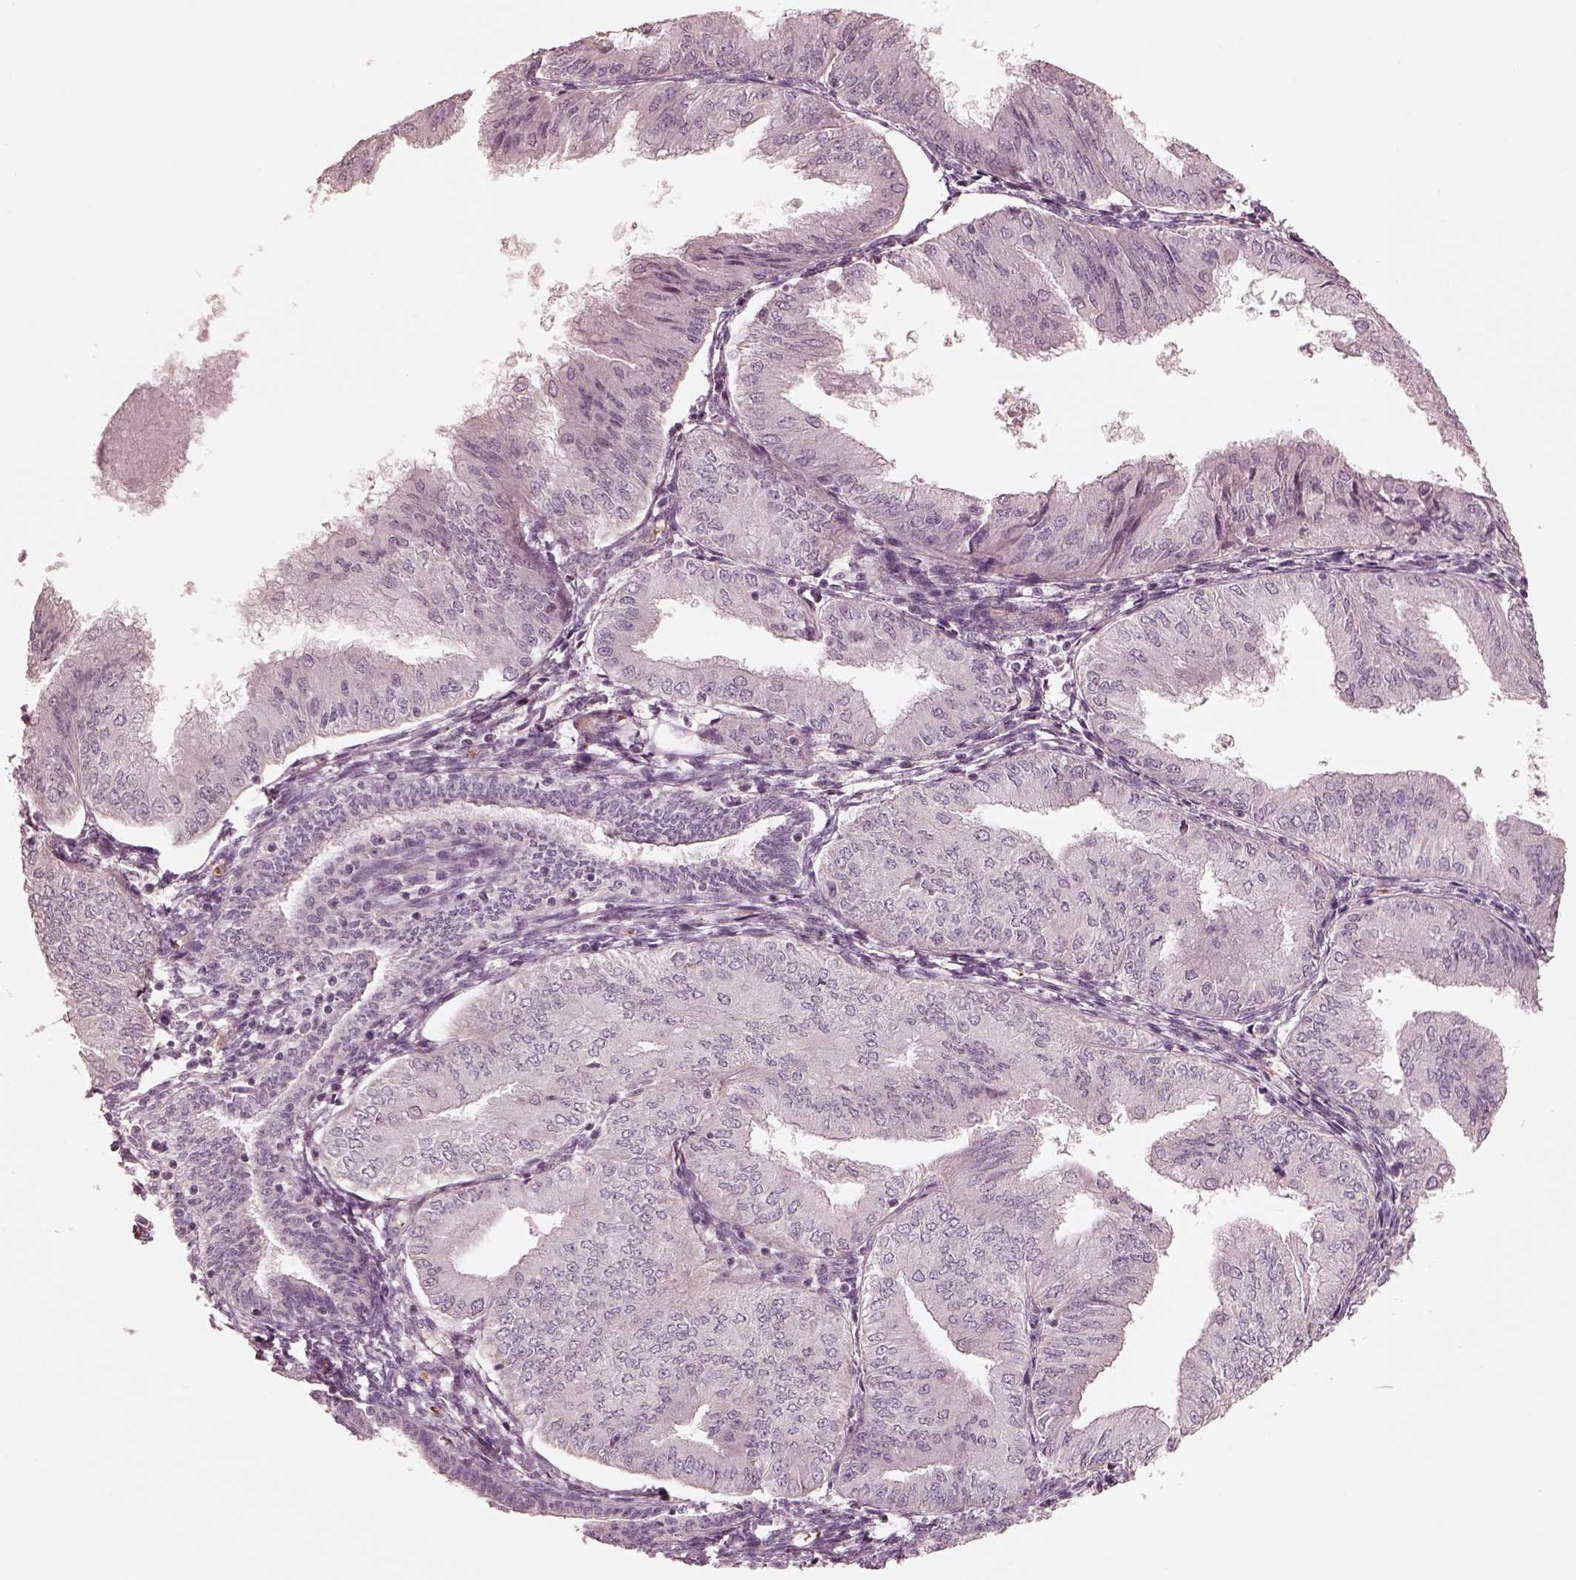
{"staining": {"intensity": "negative", "quantity": "none", "location": "none"}, "tissue": "endometrial cancer", "cell_type": "Tumor cells", "image_type": "cancer", "snomed": [{"axis": "morphology", "description": "Adenocarcinoma, NOS"}, {"axis": "topography", "description": "Endometrium"}], "caption": "Tumor cells show no significant staining in adenocarcinoma (endometrial).", "gene": "ANKLE1", "patient": {"sex": "female", "age": 53}}